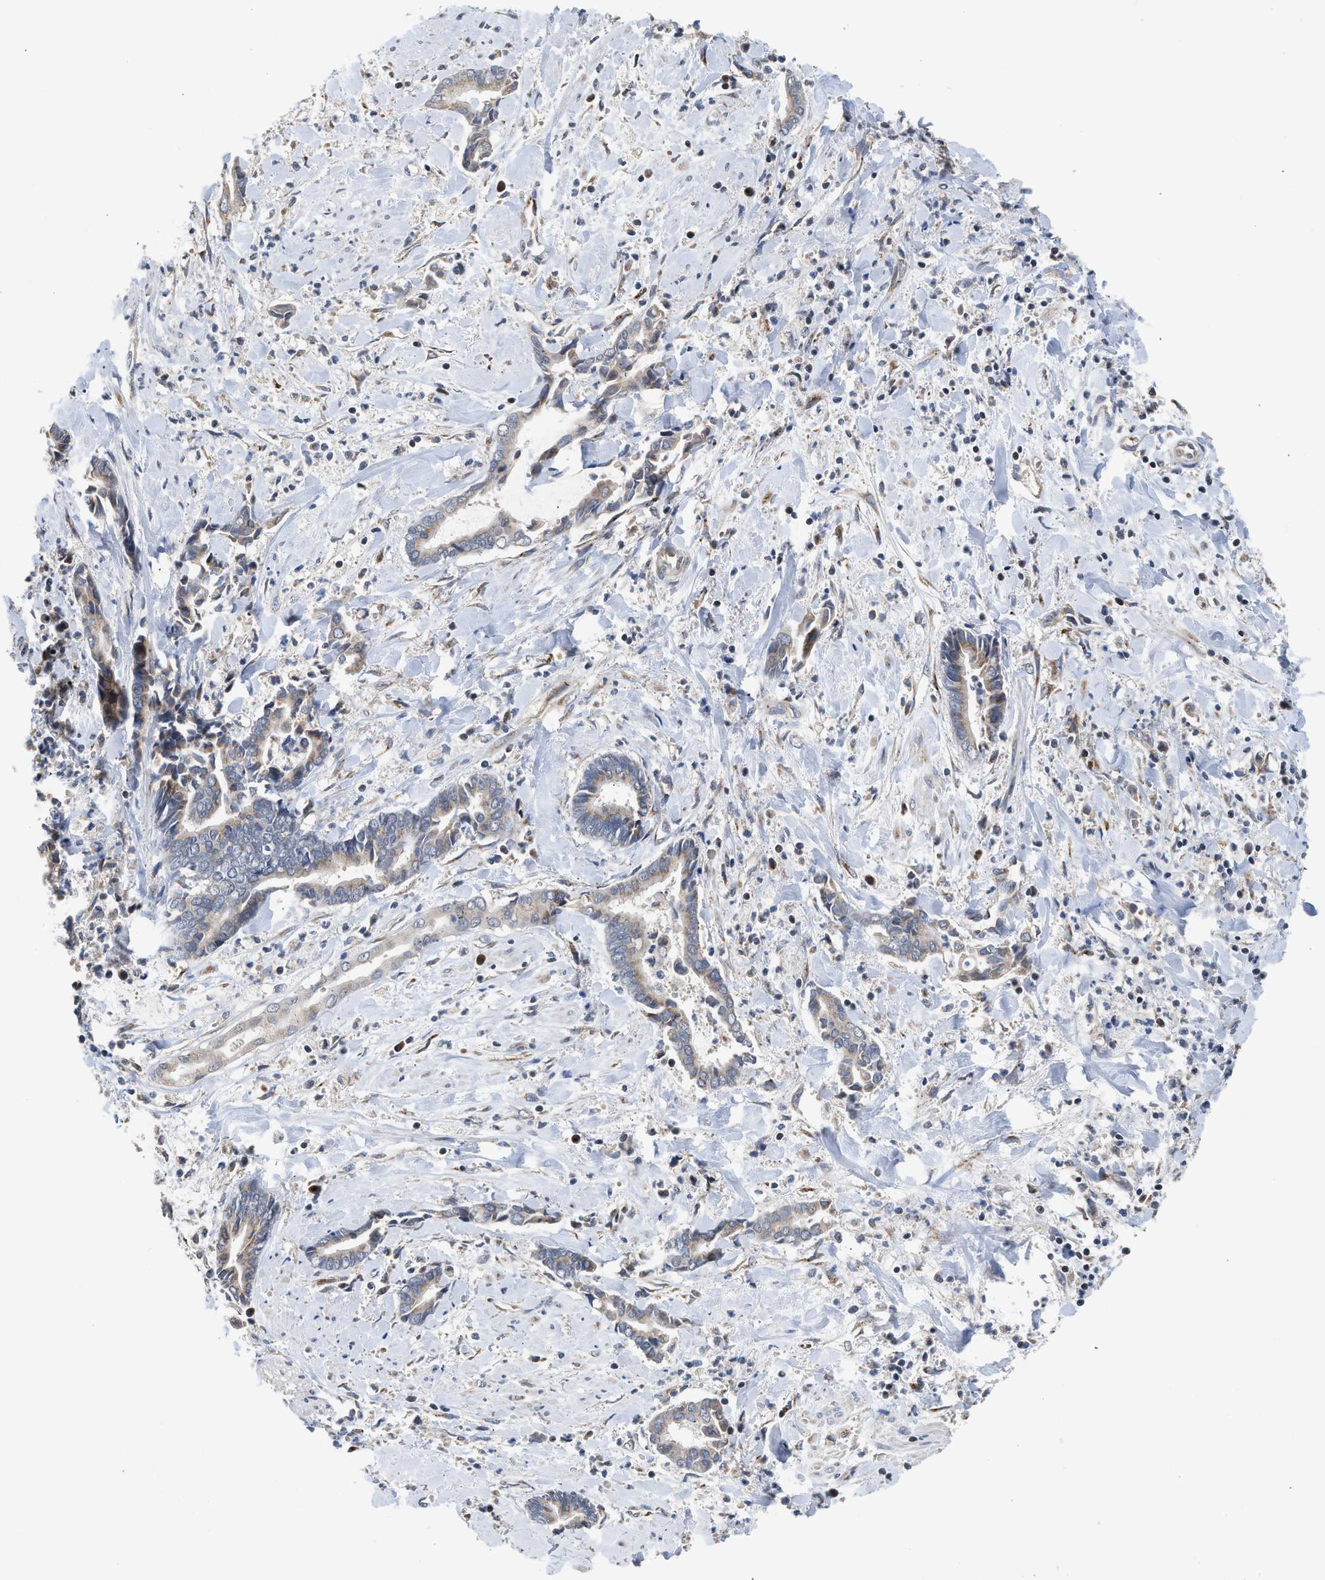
{"staining": {"intensity": "weak", "quantity": ">75%", "location": "cytoplasmic/membranous"}, "tissue": "cervical cancer", "cell_type": "Tumor cells", "image_type": "cancer", "snomed": [{"axis": "morphology", "description": "Adenocarcinoma, NOS"}, {"axis": "topography", "description": "Cervix"}], "caption": "The histopathology image exhibits staining of cervical cancer, revealing weak cytoplasmic/membranous protein expression (brown color) within tumor cells. (DAB (3,3'-diaminobenzidine) = brown stain, brightfield microscopy at high magnification).", "gene": "PIM1", "patient": {"sex": "female", "age": 44}}